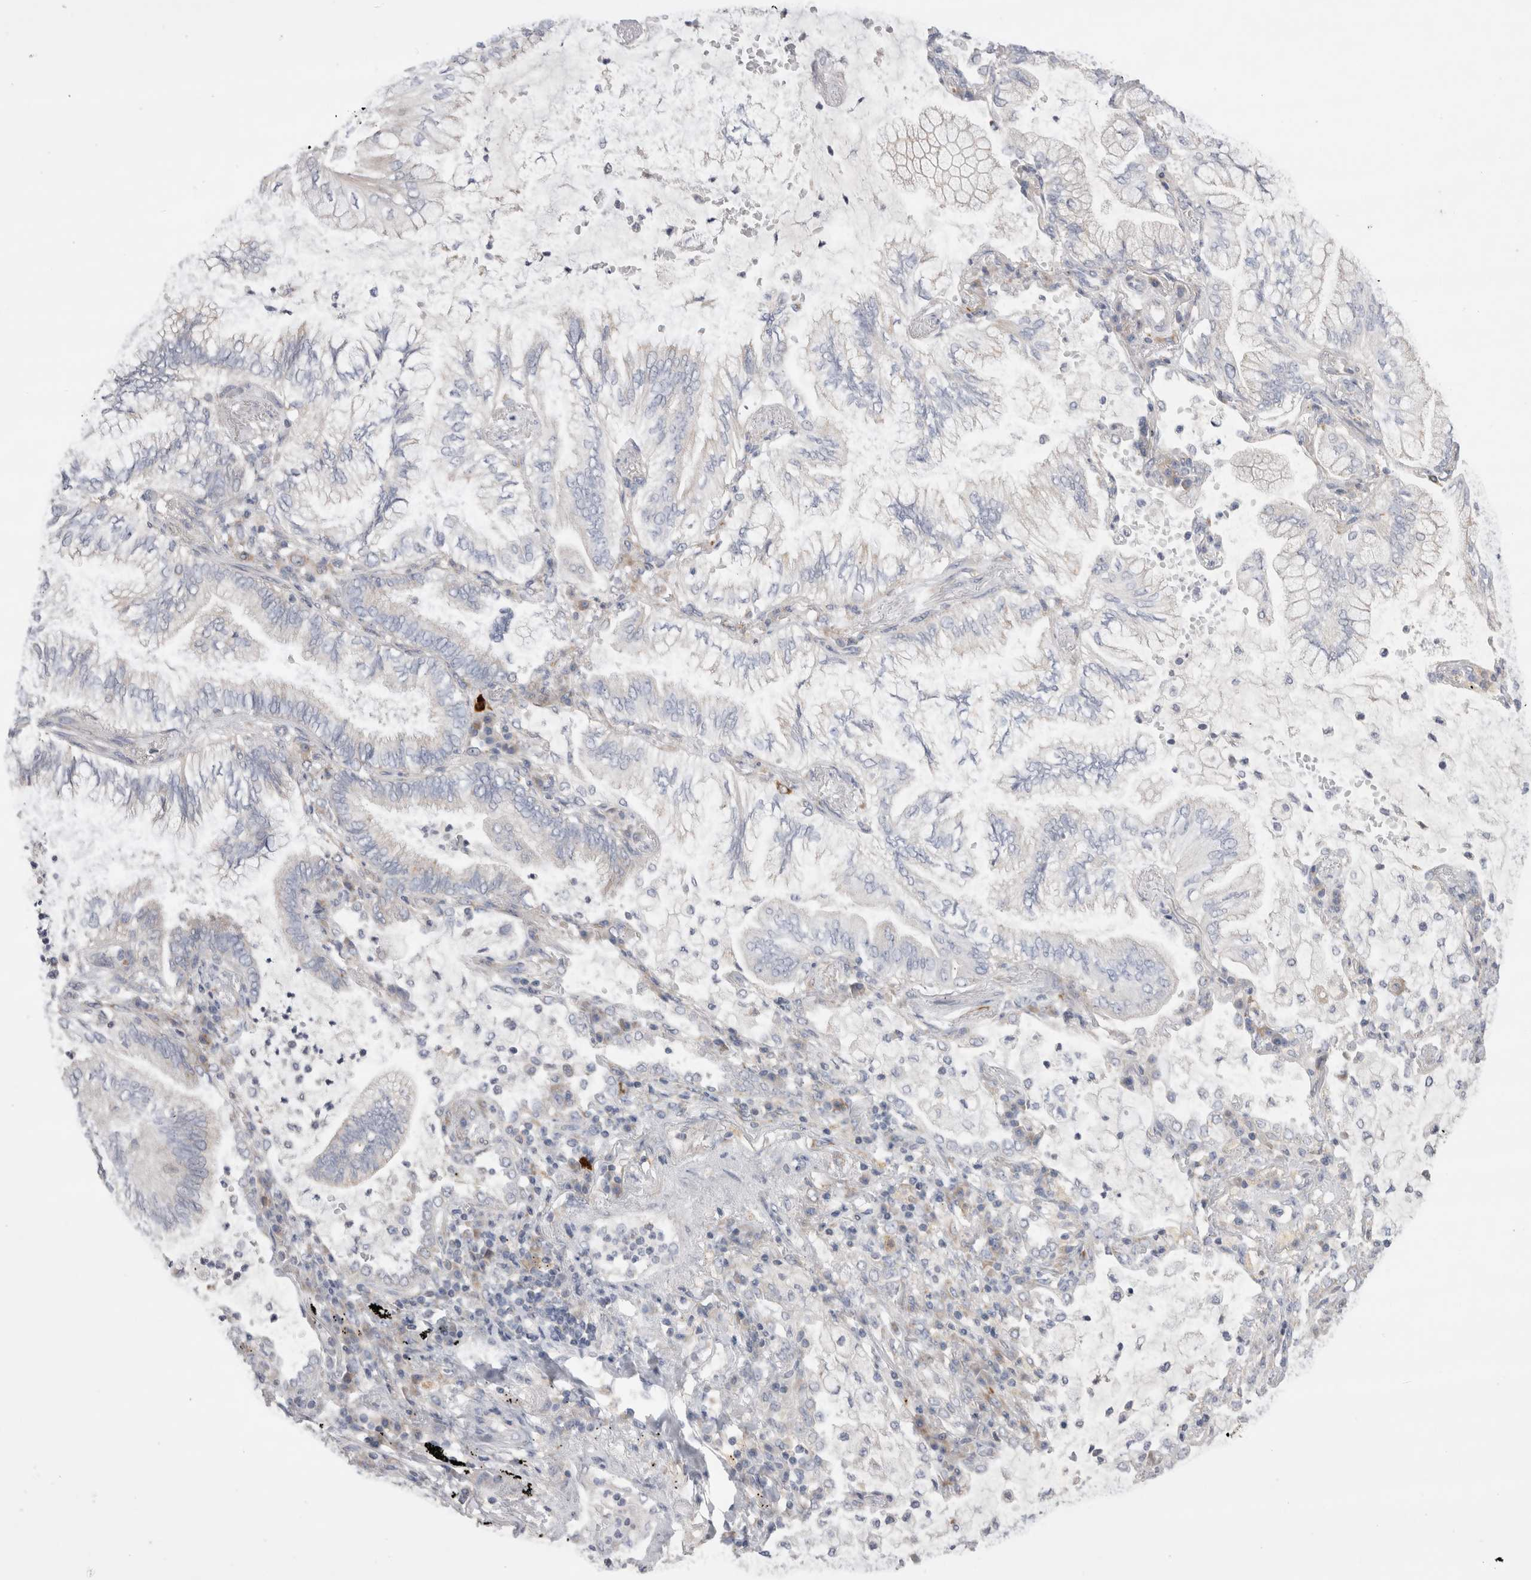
{"staining": {"intensity": "negative", "quantity": "none", "location": "none"}, "tissue": "lung cancer", "cell_type": "Tumor cells", "image_type": "cancer", "snomed": [{"axis": "morphology", "description": "Adenocarcinoma, NOS"}, {"axis": "topography", "description": "Lung"}], "caption": "Immunohistochemical staining of adenocarcinoma (lung) shows no significant staining in tumor cells.", "gene": "TBC1D16", "patient": {"sex": "female", "age": 70}}